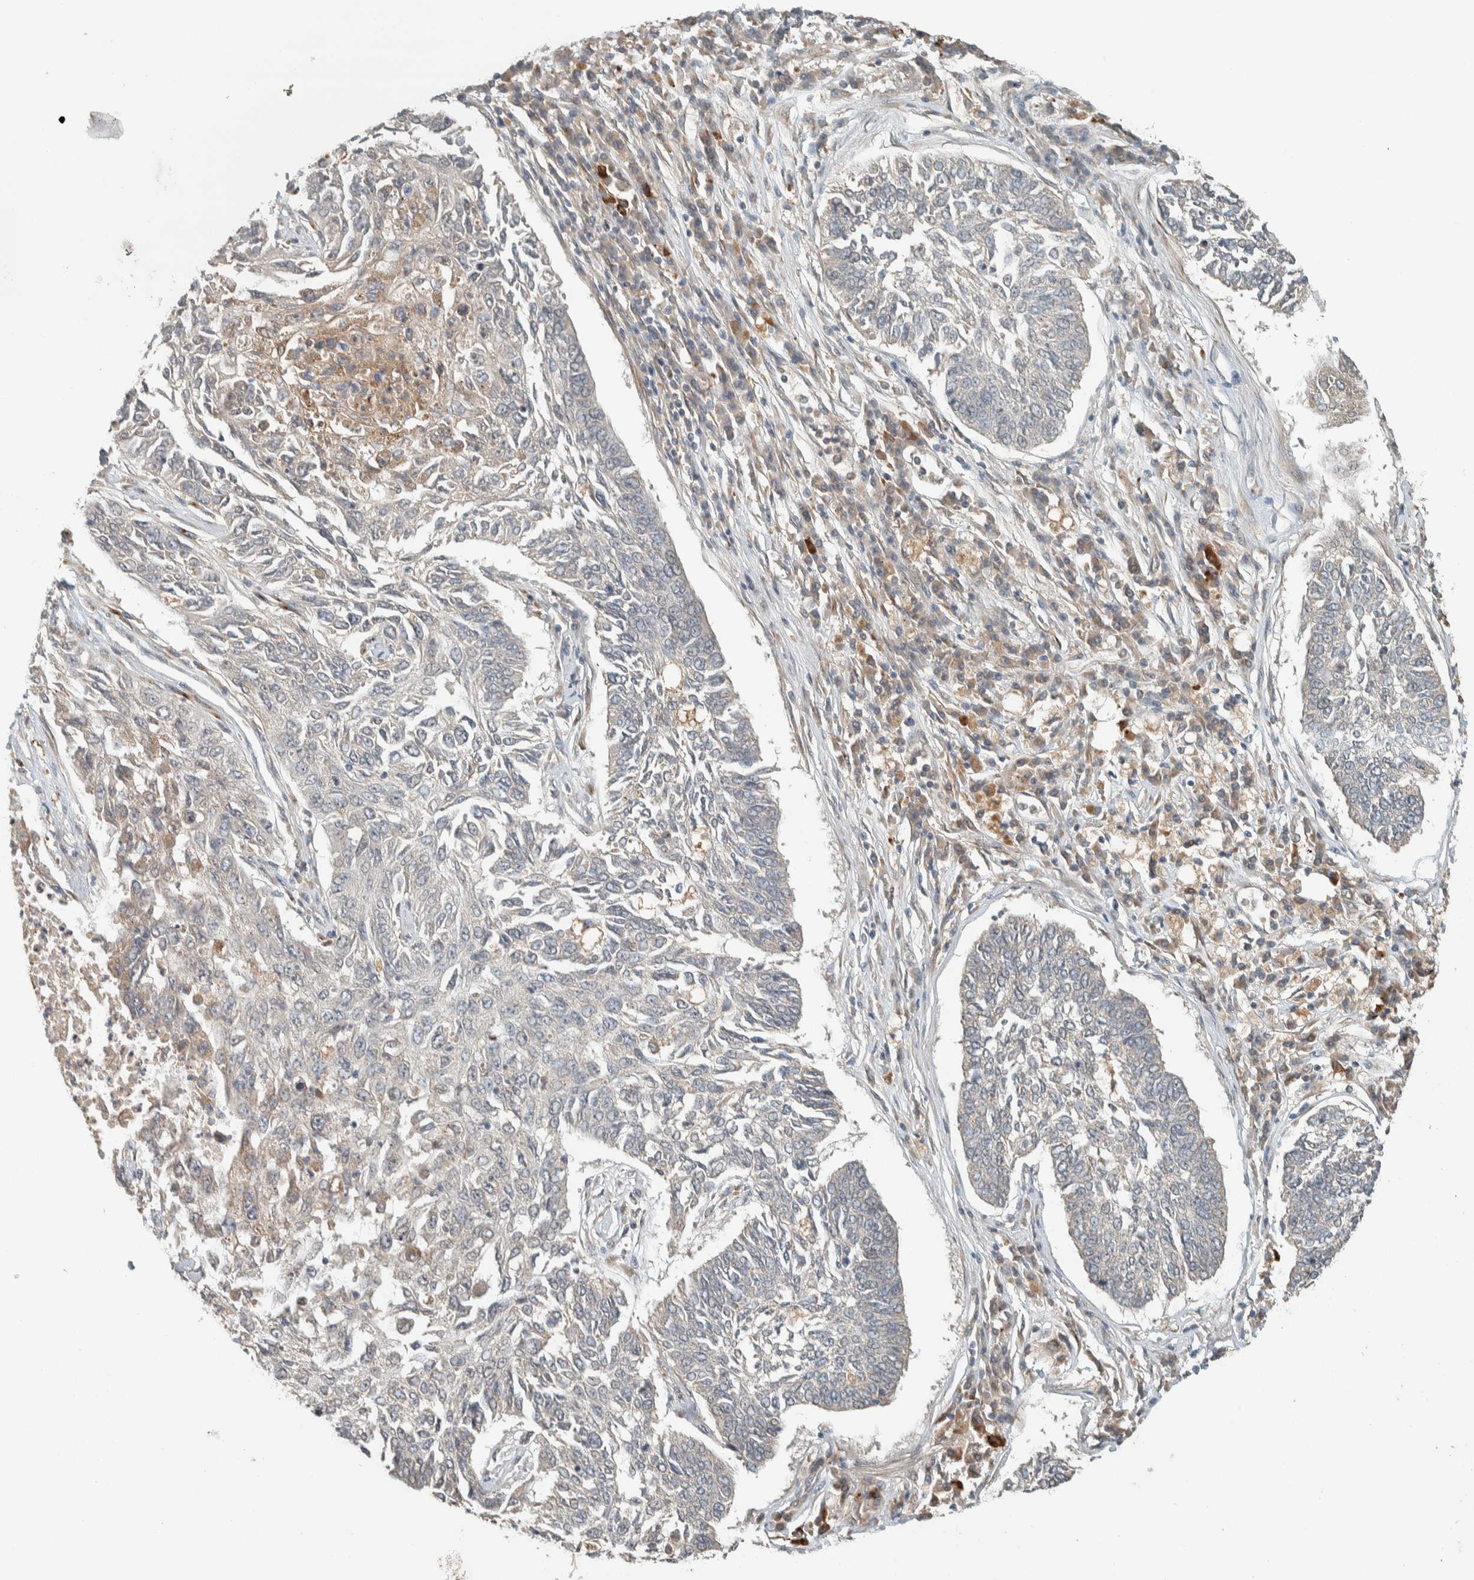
{"staining": {"intensity": "weak", "quantity": "<25%", "location": "cytoplasmic/membranous"}, "tissue": "lung cancer", "cell_type": "Tumor cells", "image_type": "cancer", "snomed": [{"axis": "morphology", "description": "Normal tissue, NOS"}, {"axis": "morphology", "description": "Squamous cell carcinoma, NOS"}, {"axis": "topography", "description": "Cartilage tissue"}, {"axis": "topography", "description": "Bronchus"}, {"axis": "topography", "description": "Lung"}], "caption": "This is an immunohistochemistry (IHC) image of human lung squamous cell carcinoma. There is no positivity in tumor cells.", "gene": "NBR1", "patient": {"sex": "female", "age": 49}}